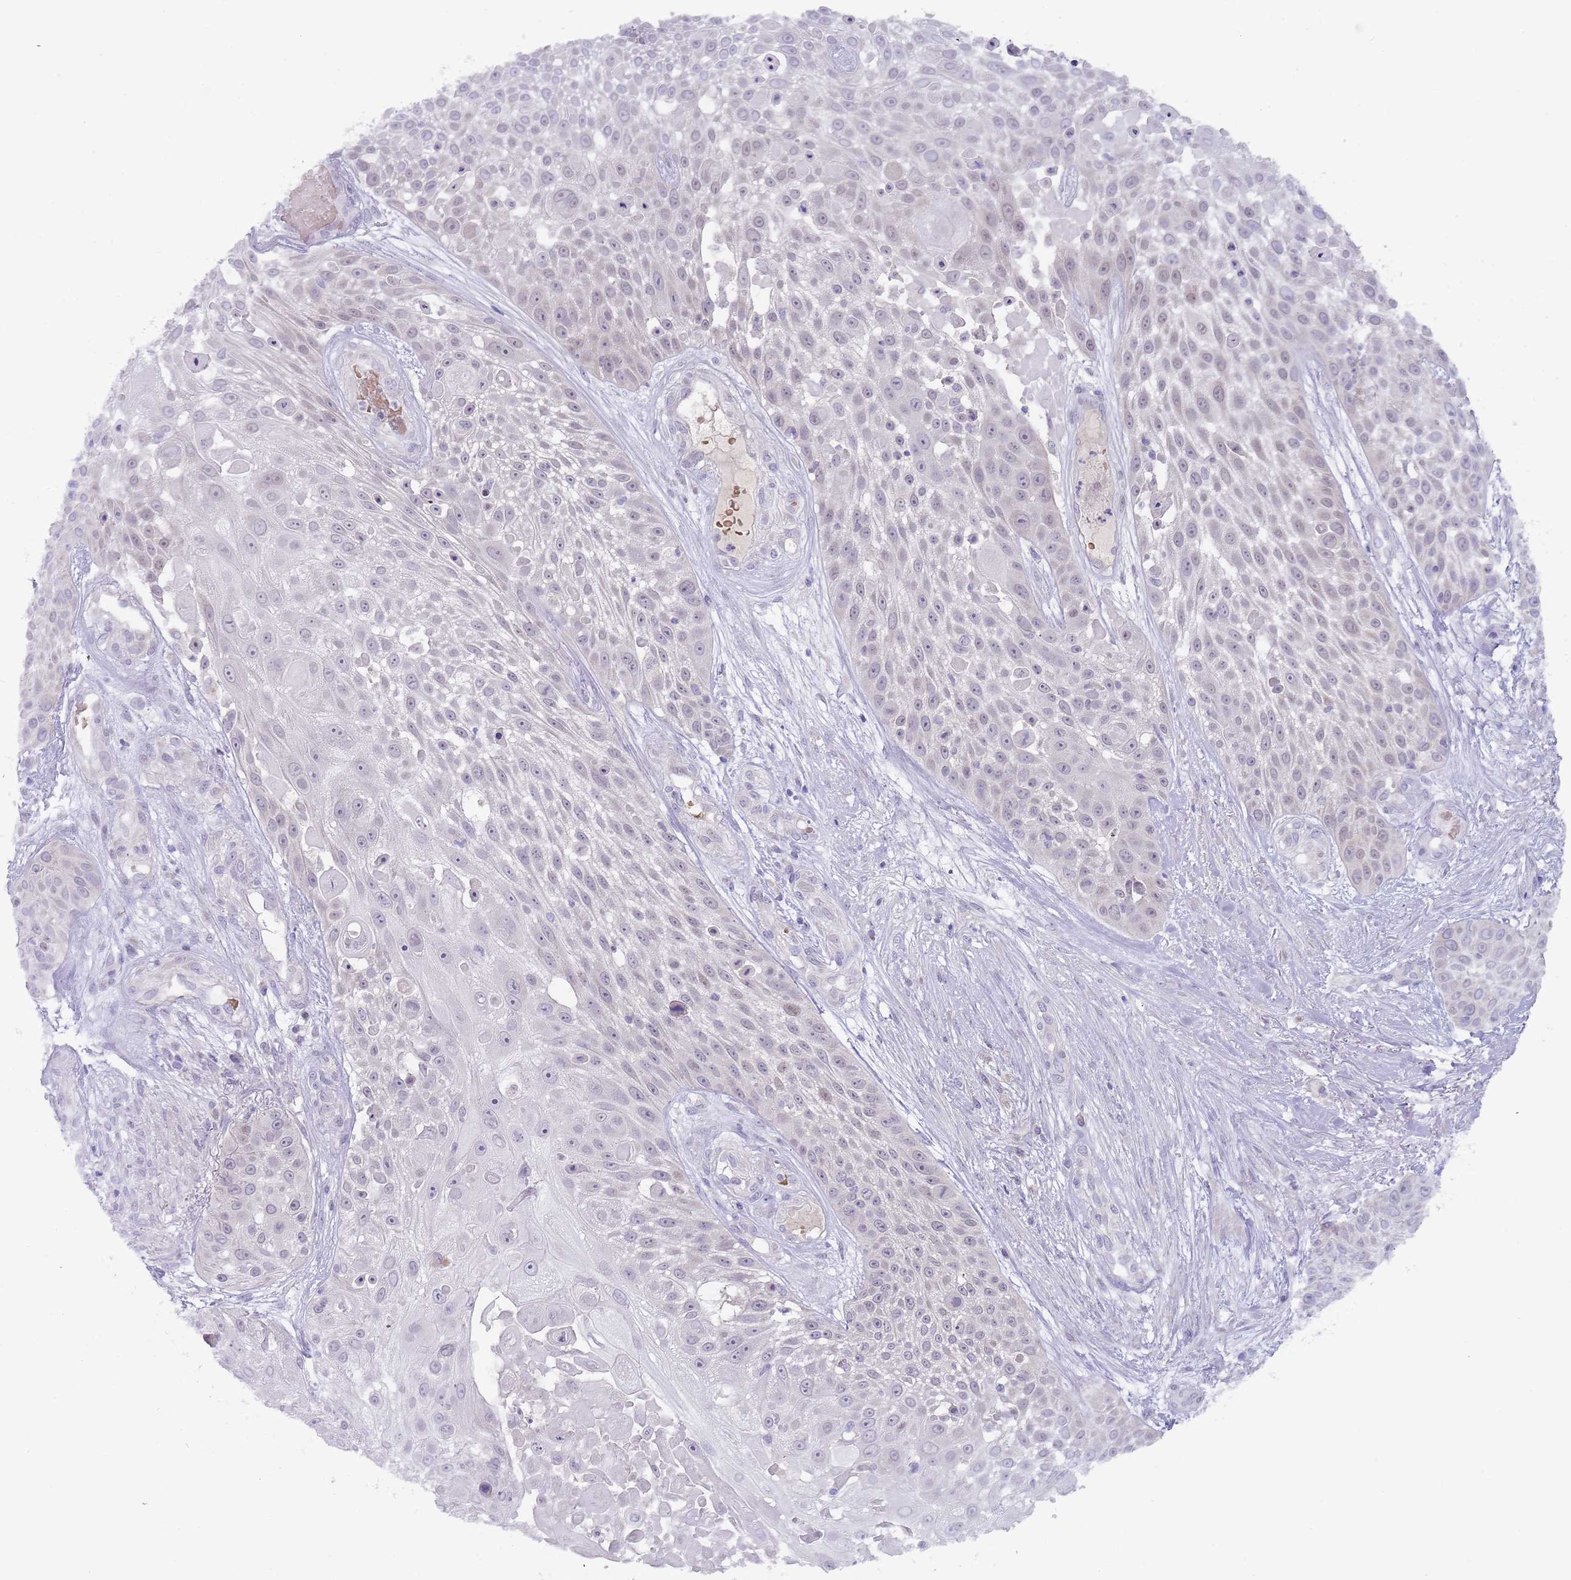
{"staining": {"intensity": "negative", "quantity": "none", "location": "none"}, "tissue": "skin cancer", "cell_type": "Tumor cells", "image_type": "cancer", "snomed": [{"axis": "morphology", "description": "Squamous cell carcinoma, NOS"}, {"axis": "topography", "description": "Skin"}], "caption": "Immunohistochemical staining of human squamous cell carcinoma (skin) displays no significant staining in tumor cells.", "gene": "PRAC1", "patient": {"sex": "female", "age": 86}}